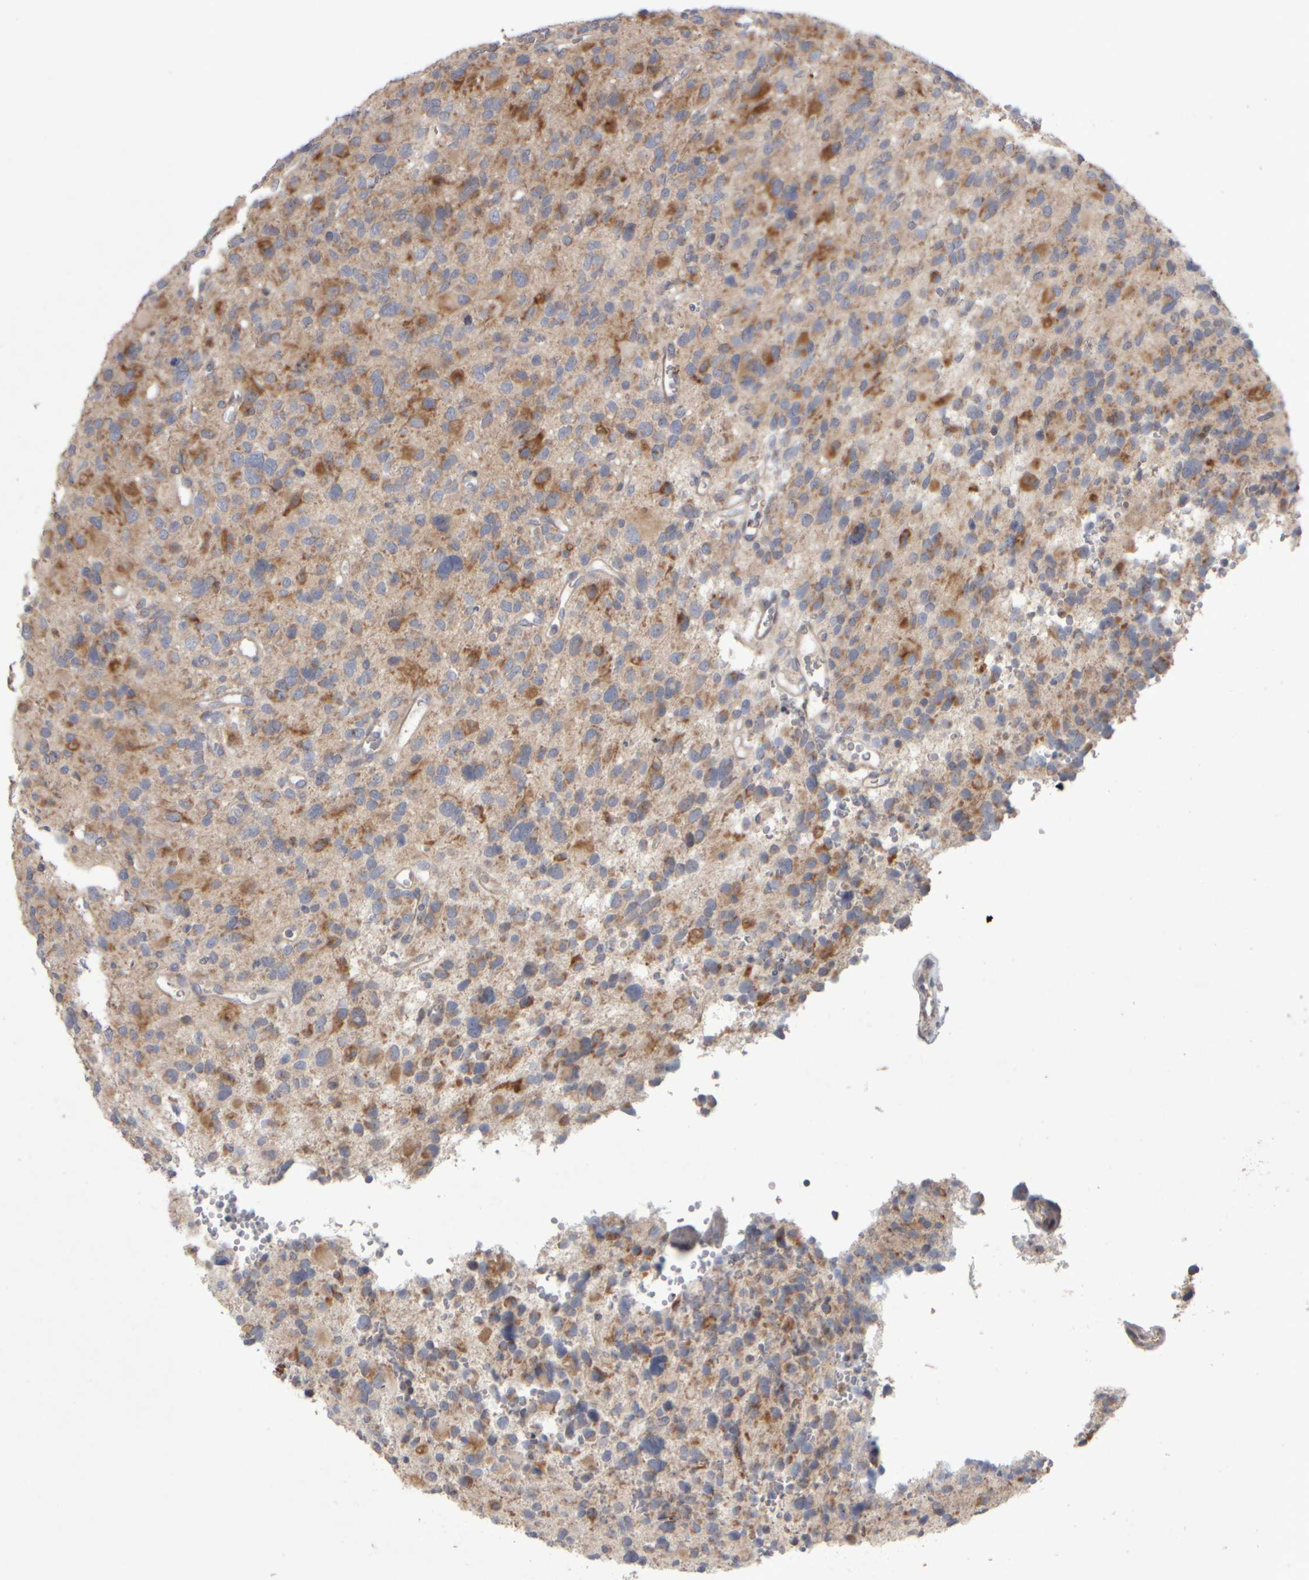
{"staining": {"intensity": "moderate", "quantity": "25%-75%", "location": "cytoplasmic/membranous"}, "tissue": "glioma", "cell_type": "Tumor cells", "image_type": "cancer", "snomed": [{"axis": "morphology", "description": "Glioma, malignant, High grade"}, {"axis": "topography", "description": "Brain"}], "caption": "A brown stain highlights moderate cytoplasmic/membranous expression of a protein in glioma tumor cells.", "gene": "SCO1", "patient": {"sex": "male", "age": 48}}